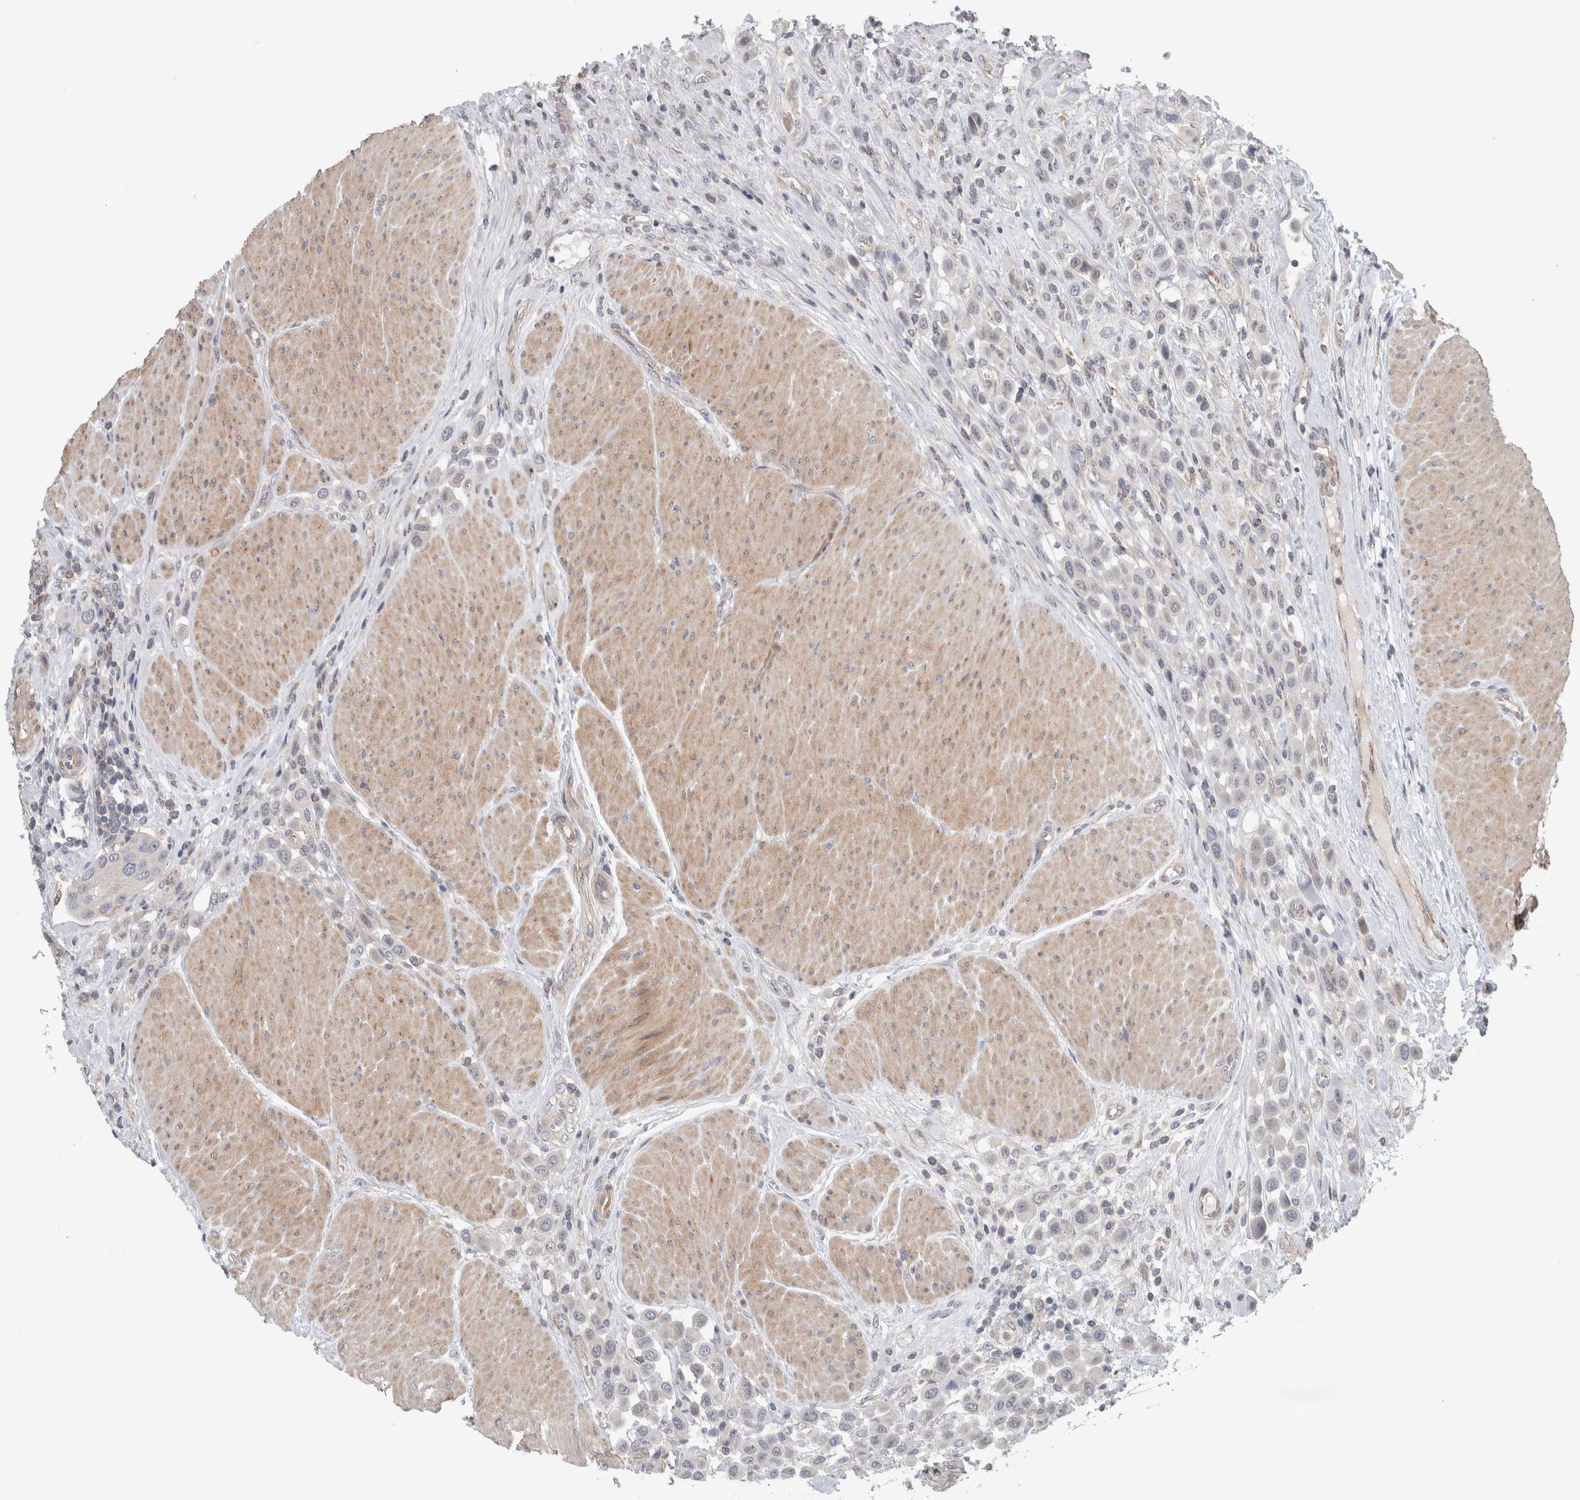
{"staining": {"intensity": "negative", "quantity": "none", "location": "none"}, "tissue": "urothelial cancer", "cell_type": "Tumor cells", "image_type": "cancer", "snomed": [{"axis": "morphology", "description": "Urothelial carcinoma, High grade"}, {"axis": "topography", "description": "Urinary bladder"}], "caption": "Urothelial carcinoma (high-grade) was stained to show a protein in brown. There is no significant positivity in tumor cells.", "gene": "ZNF804B", "patient": {"sex": "male", "age": 50}}